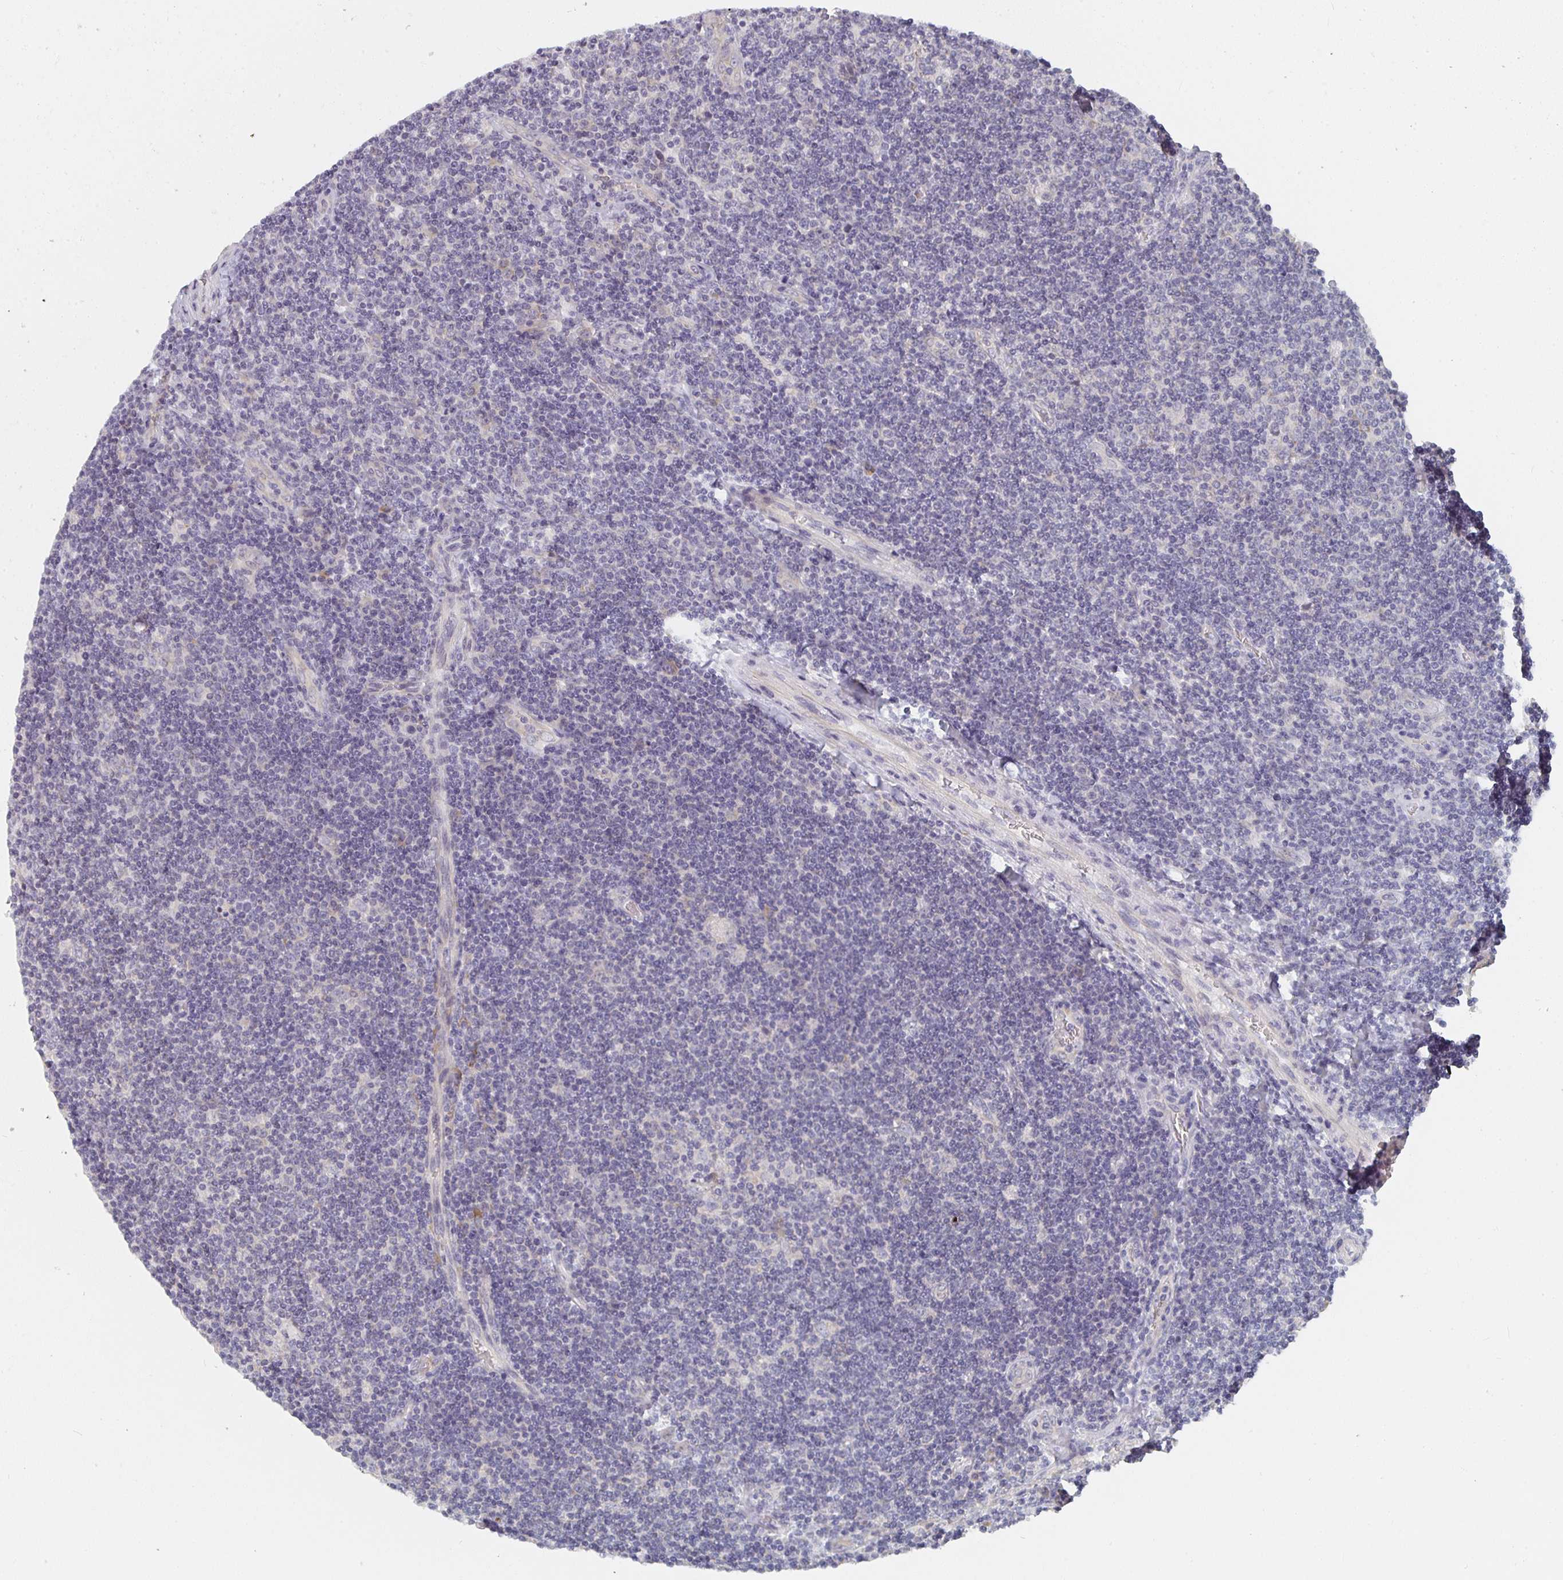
{"staining": {"intensity": "negative", "quantity": "none", "location": "none"}, "tissue": "lymphoma", "cell_type": "Tumor cells", "image_type": "cancer", "snomed": [{"axis": "morphology", "description": "Hodgkin's disease, NOS"}, {"axis": "topography", "description": "Lymph node"}], "caption": "An IHC photomicrograph of Hodgkin's disease is shown. There is no staining in tumor cells of Hodgkin's disease. (IHC, brightfield microscopy, high magnification).", "gene": "CTHRC1", "patient": {"sex": "male", "age": 40}}